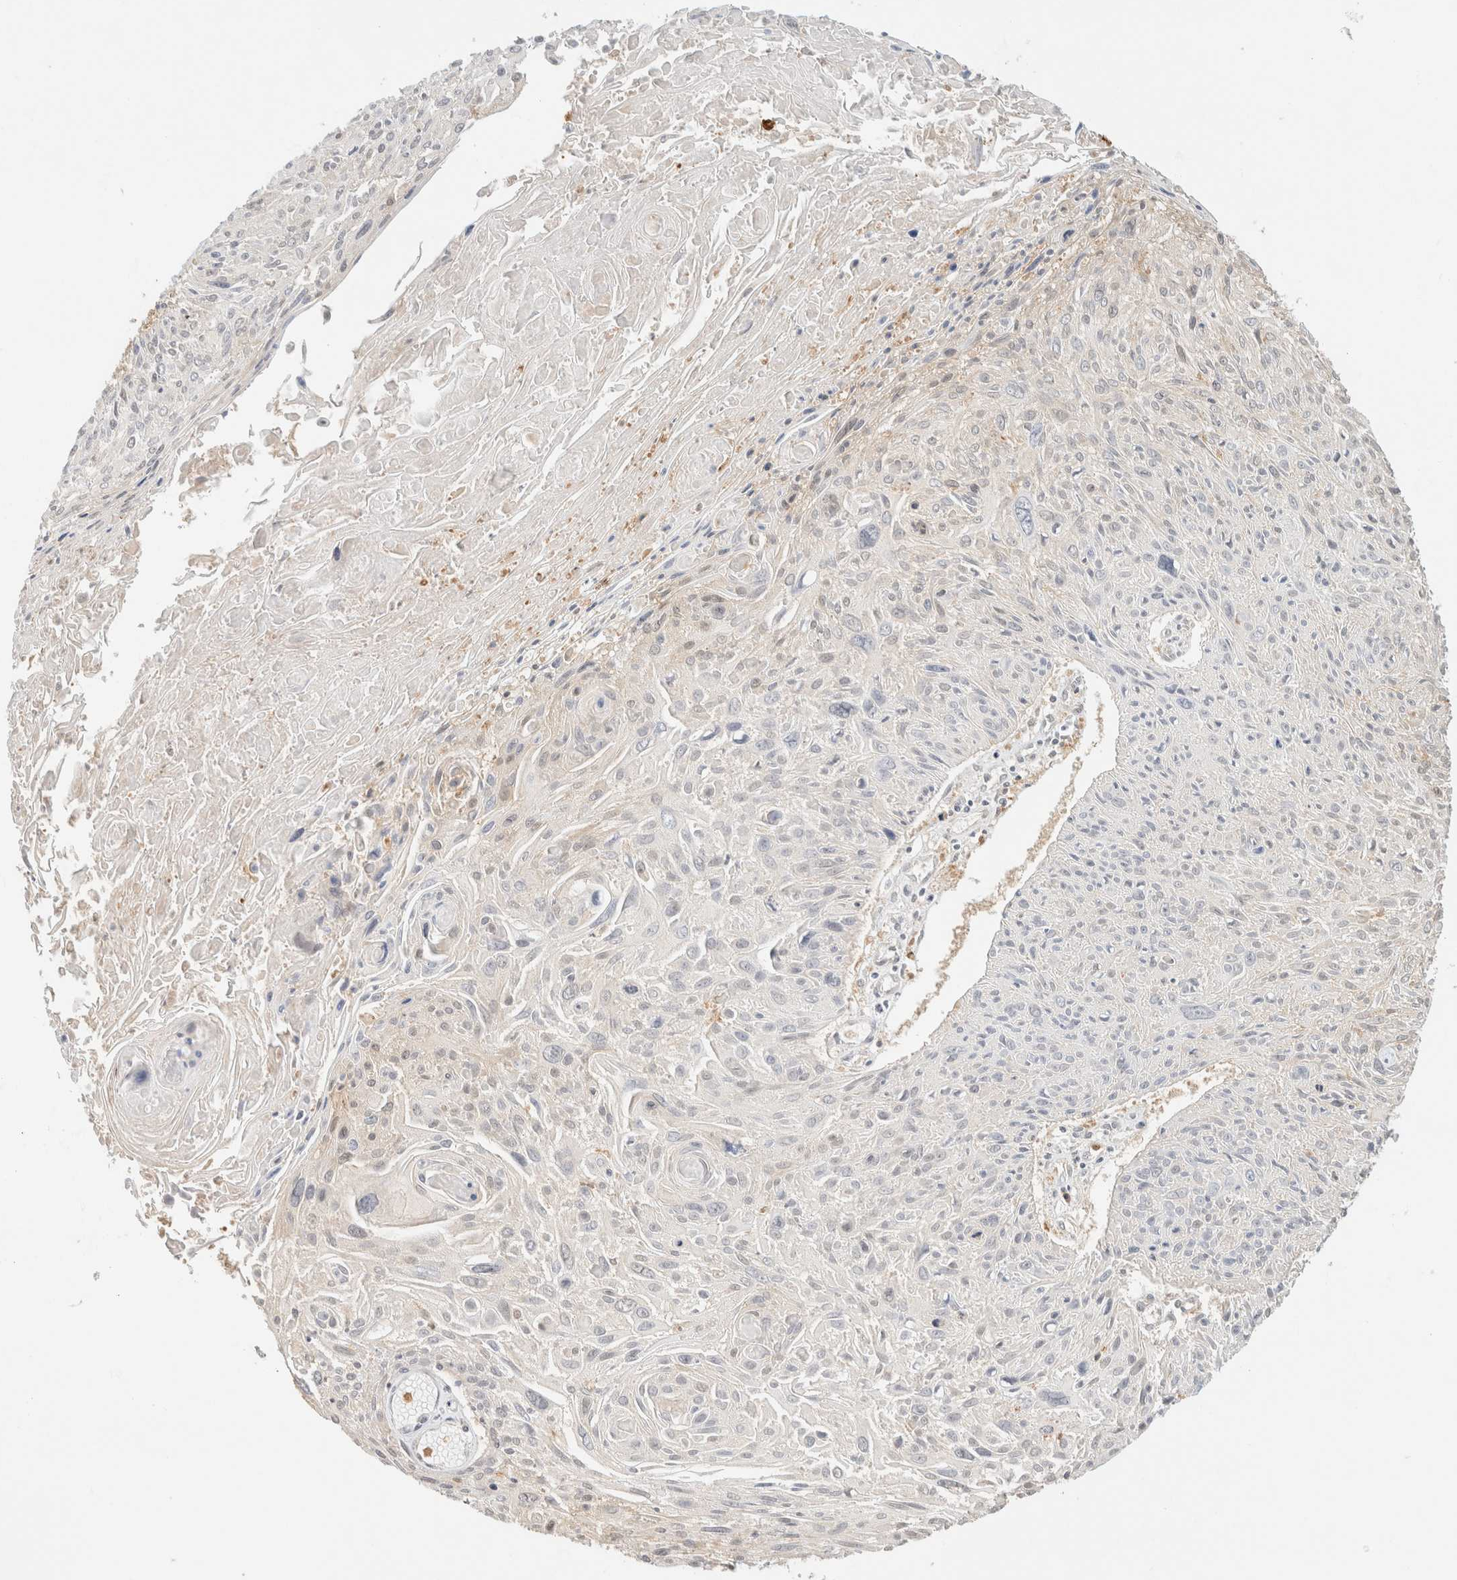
{"staining": {"intensity": "negative", "quantity": "none", "location": "none"}, "tissue": "cervical cancer", "cell_type": "Tumor cells", "image_type": "cancer", "snomed": [{"axis": "morphology", "description": "Squamous cell carcinoma, NOS"}, {"axis": "topography", "description": "Cervix"}], "caption": "An image of cervical cancer stained for a protein shows no brown staining in tumor cells. (Stains: DAB immunohistochemistry with hematoxylin counter stain, Microscopy: brightfield microscopy at high magnification).", "gene": "GPI", "patient": {"sex": "female", "age": 51}}